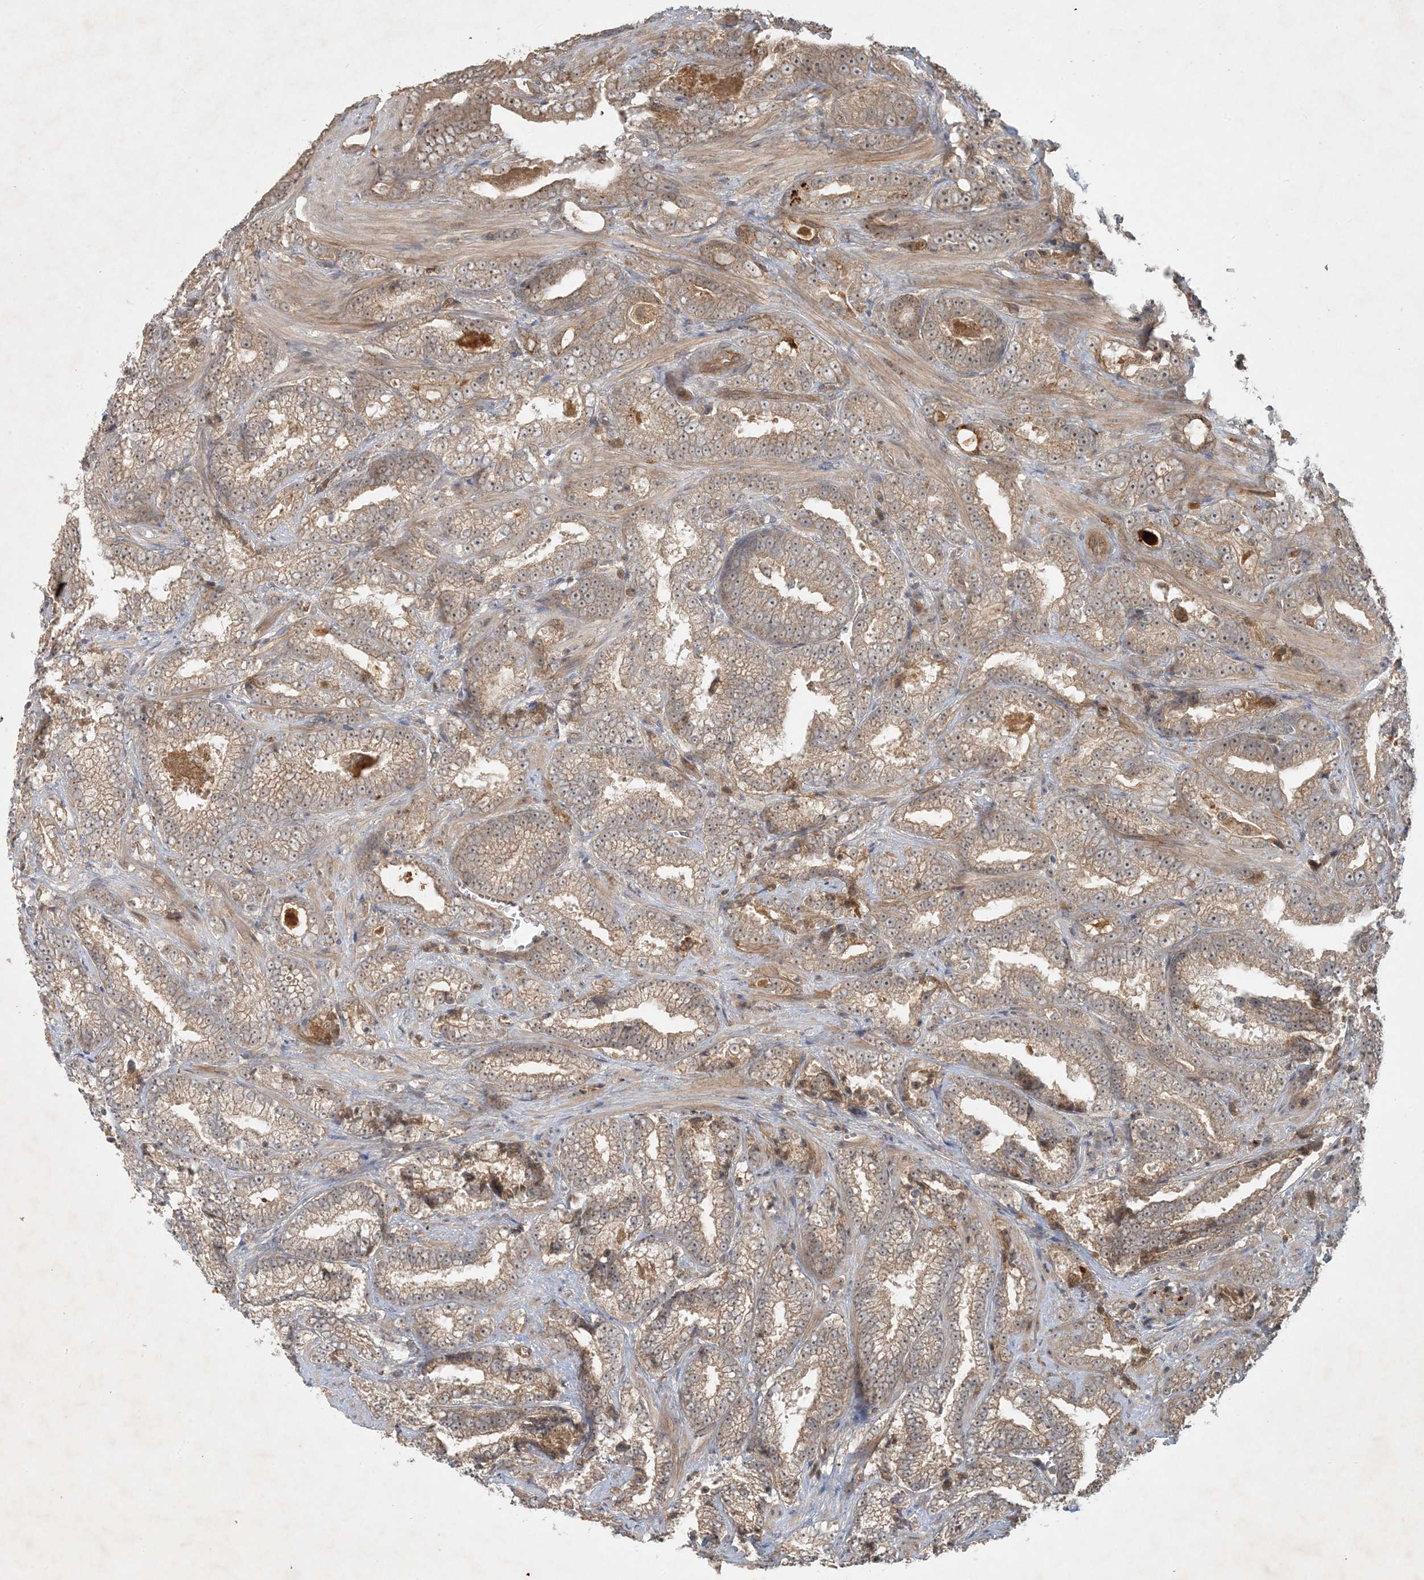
{"staining": {"intensity": "moderate", "quantity": "25%-75%", "location": "cytoplasmic/membranous"}, "tissue": "prostate cancer", "cell_type": "Tumor cells", "image_type": "cancer", "snomed": [{"axis": "morphology", "description": "Adenocarcinoma, High grade"}, {"axis": "topography", "description": "Prostate and seminal vesicle, NOS"}], "caption": "Human prostate high-grade adenocarcinoma stained with a brown dye reveals moderate cytoplasmic/membranous positive expression in about 25%-75% of tumor cells.", "gene": "ZCCHC4", "patient": {"sex": "male", "age": 67}}